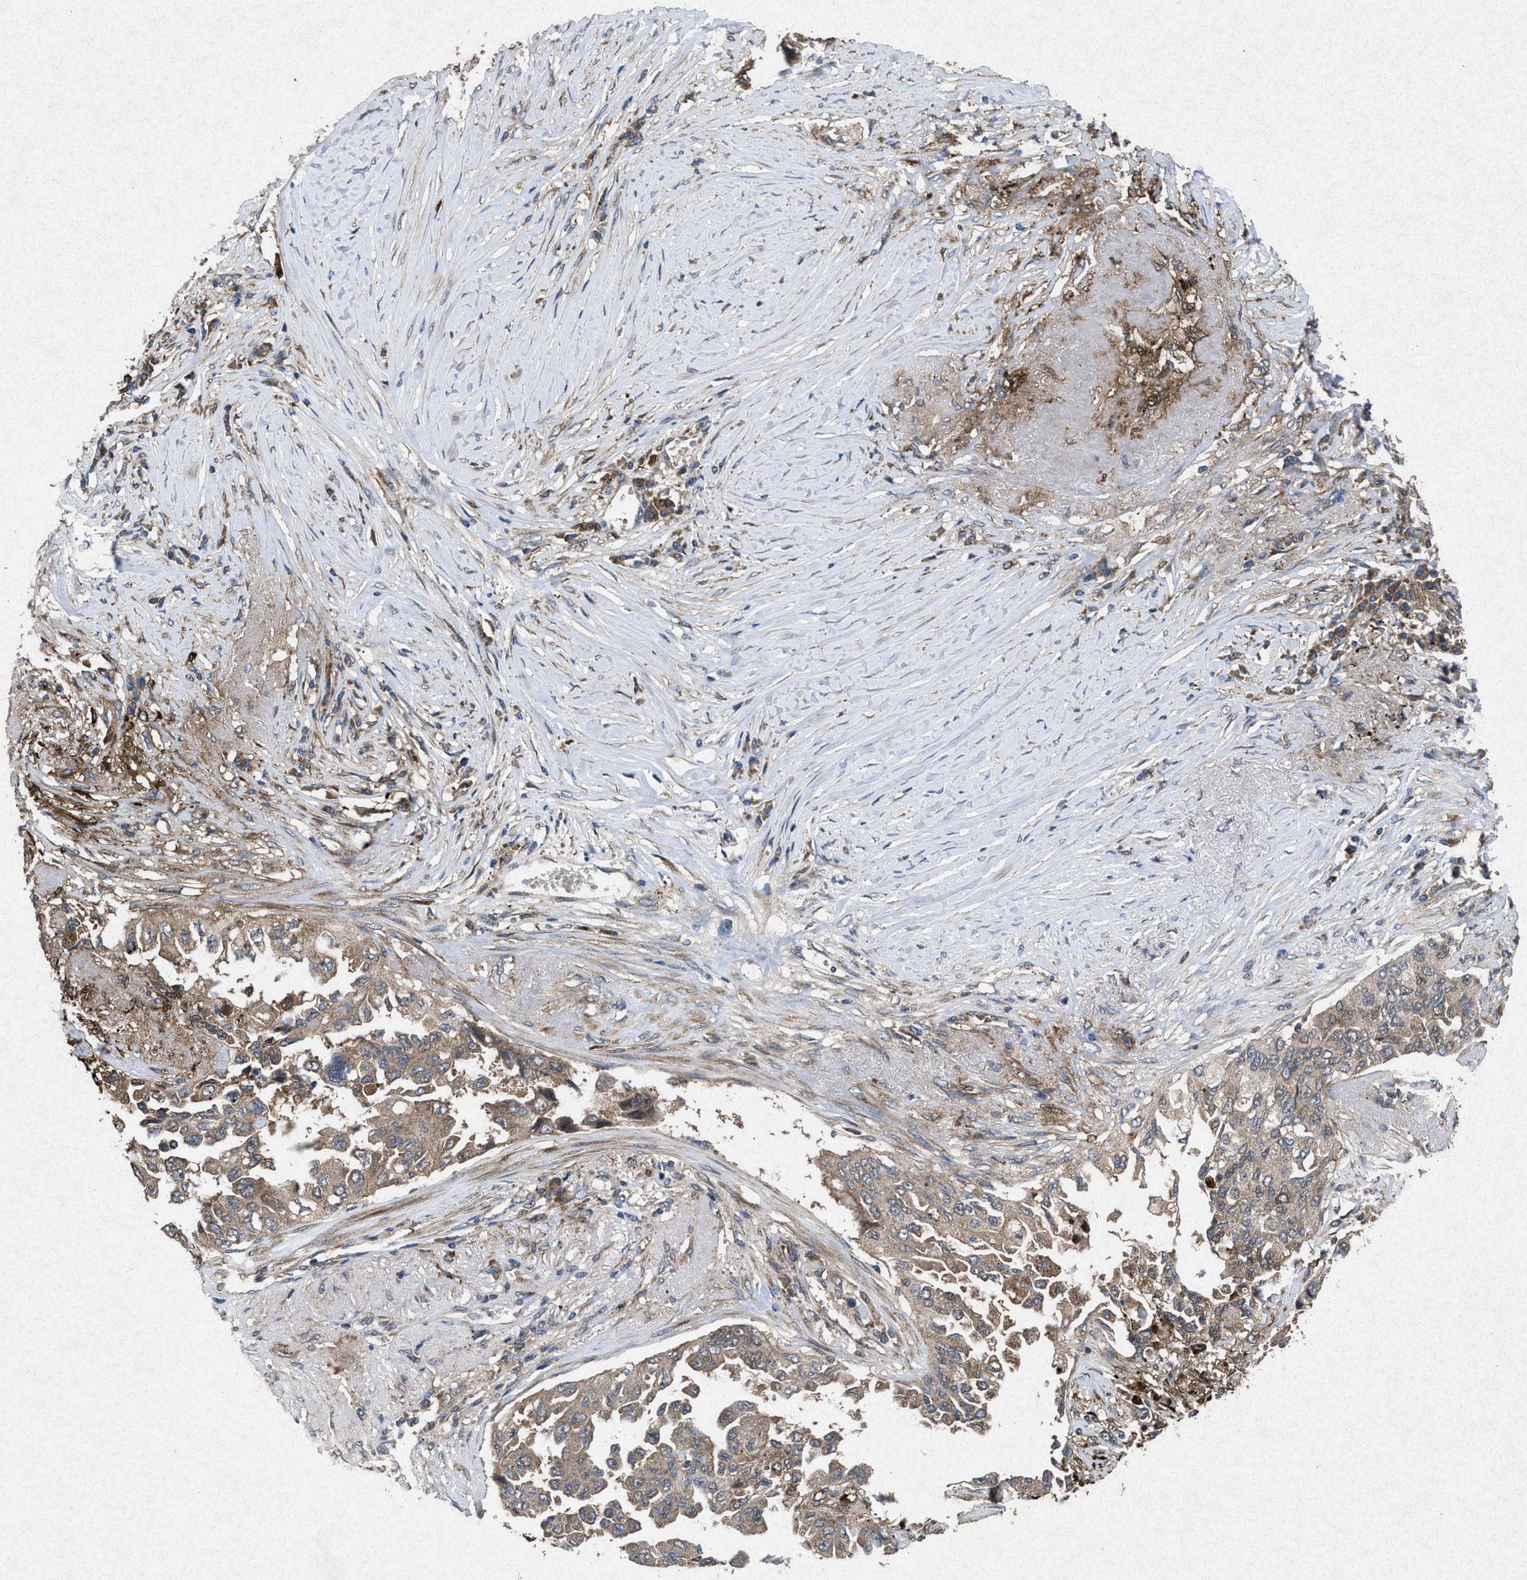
{"staining": {"intensity": "moderate", "quantity": ">75%", "location": "cytoplasmic/membranous"}, "tissue": "lung cancer", "cell_type": "Tumor cells", "image_type": "cancer", "snomed": [{"axis": "morphology", "description": "Adenocarcinoma, NOS"}, {"axis": "topography", "description": "Lung"}], "caption": "High-power microscopy captured an immunohistochemistry histopathology image of adenocarcinoma (lung), revealing moderate cytoplasmic/membranous staining in about >75% of tumor cells.", "gene": "MSI2", "patient": {"sex": "female", "age": 51}}